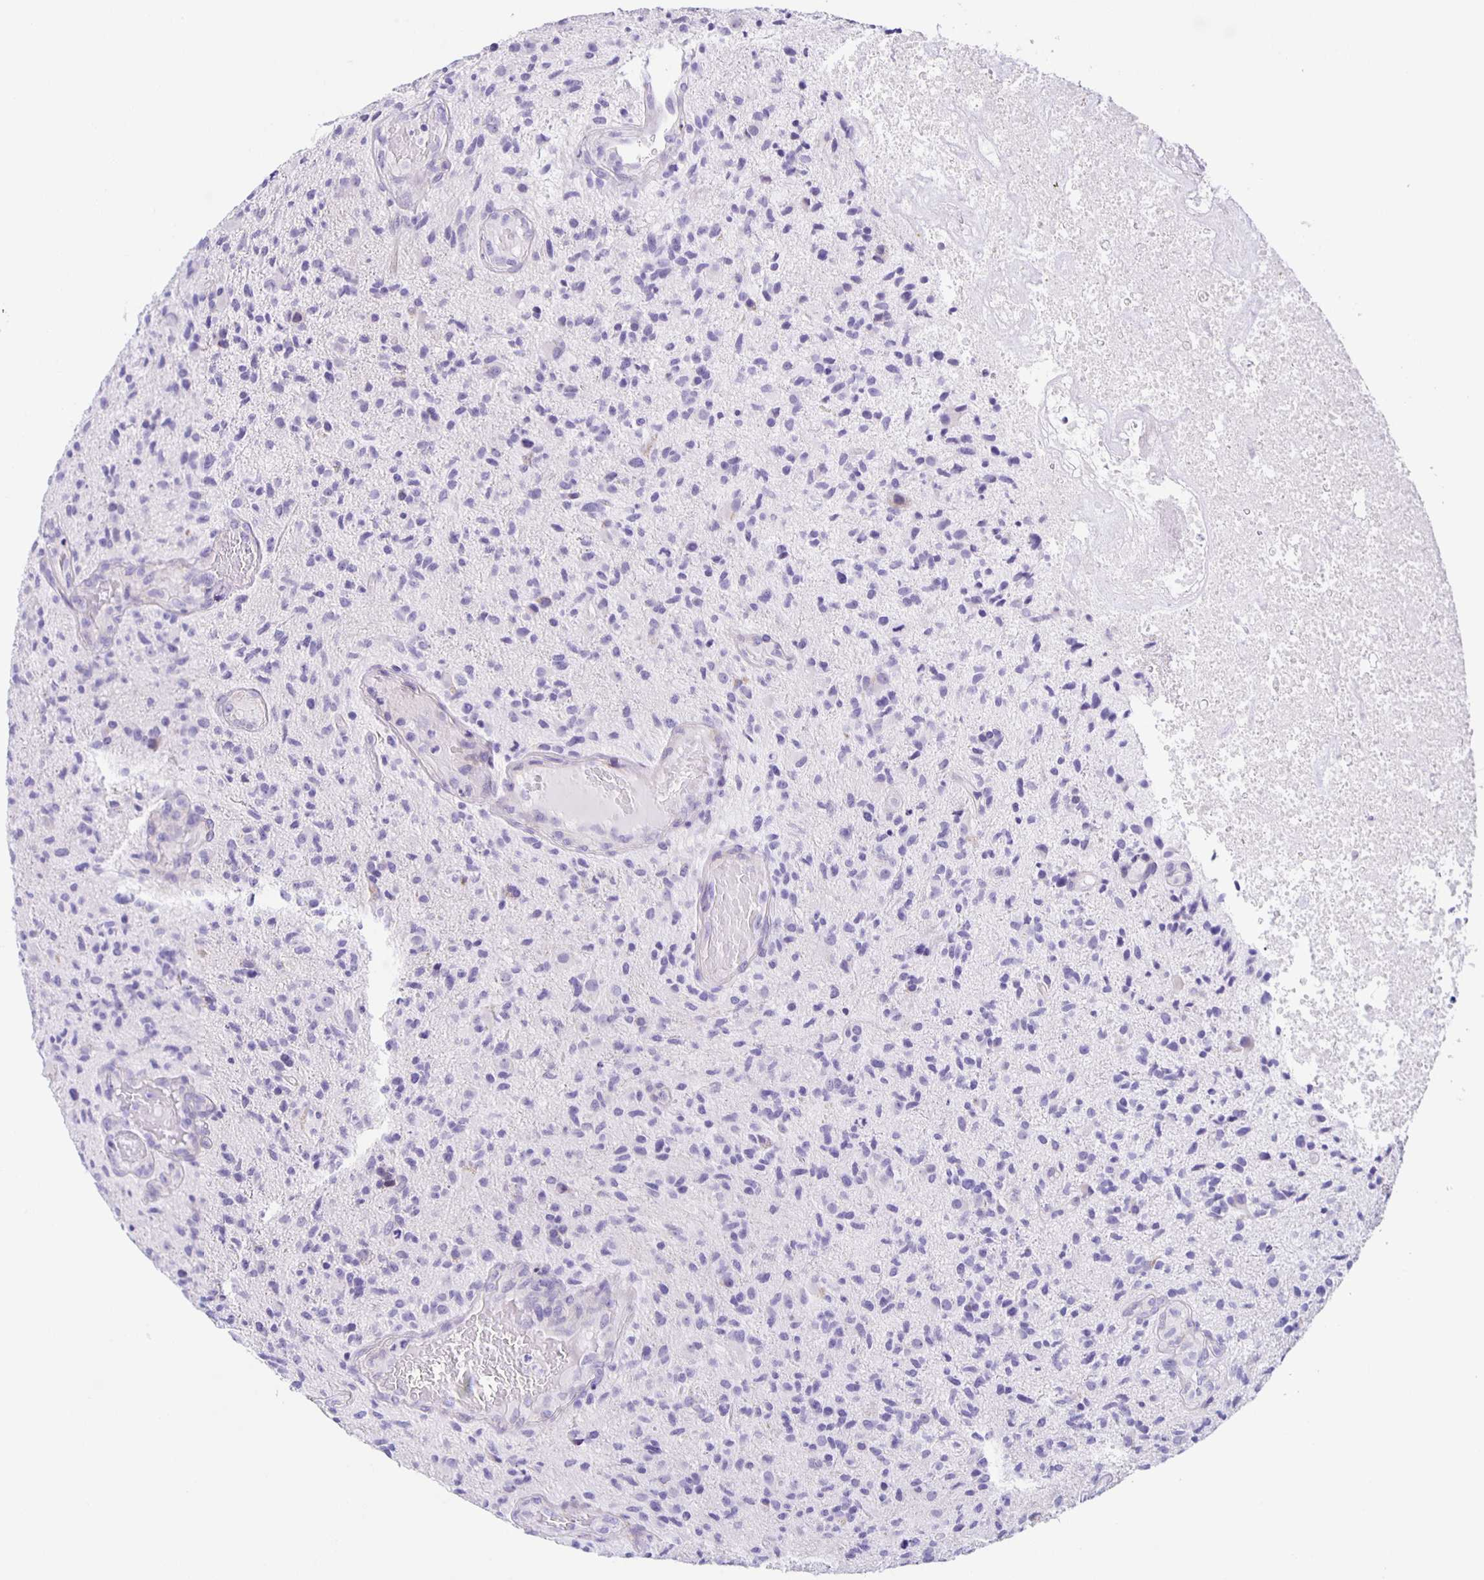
{"staining": {"intensity": "negative", "quantity": "none", "location": "none"}, "tissue": "glioma", "cell_type": "Tumor cells", "image_type": "cancer", "snomed": [{"axis": "morphology", "description": "Glioma, malignant, High grade"}, {"axis": "topography", "description": "Brain"}], "caption": "A histopathology image of glioma stained for a protein displays no brown staining in tumor cells.", "gene": "AQP6", "patient": {"sex": "male", "age": 55}}